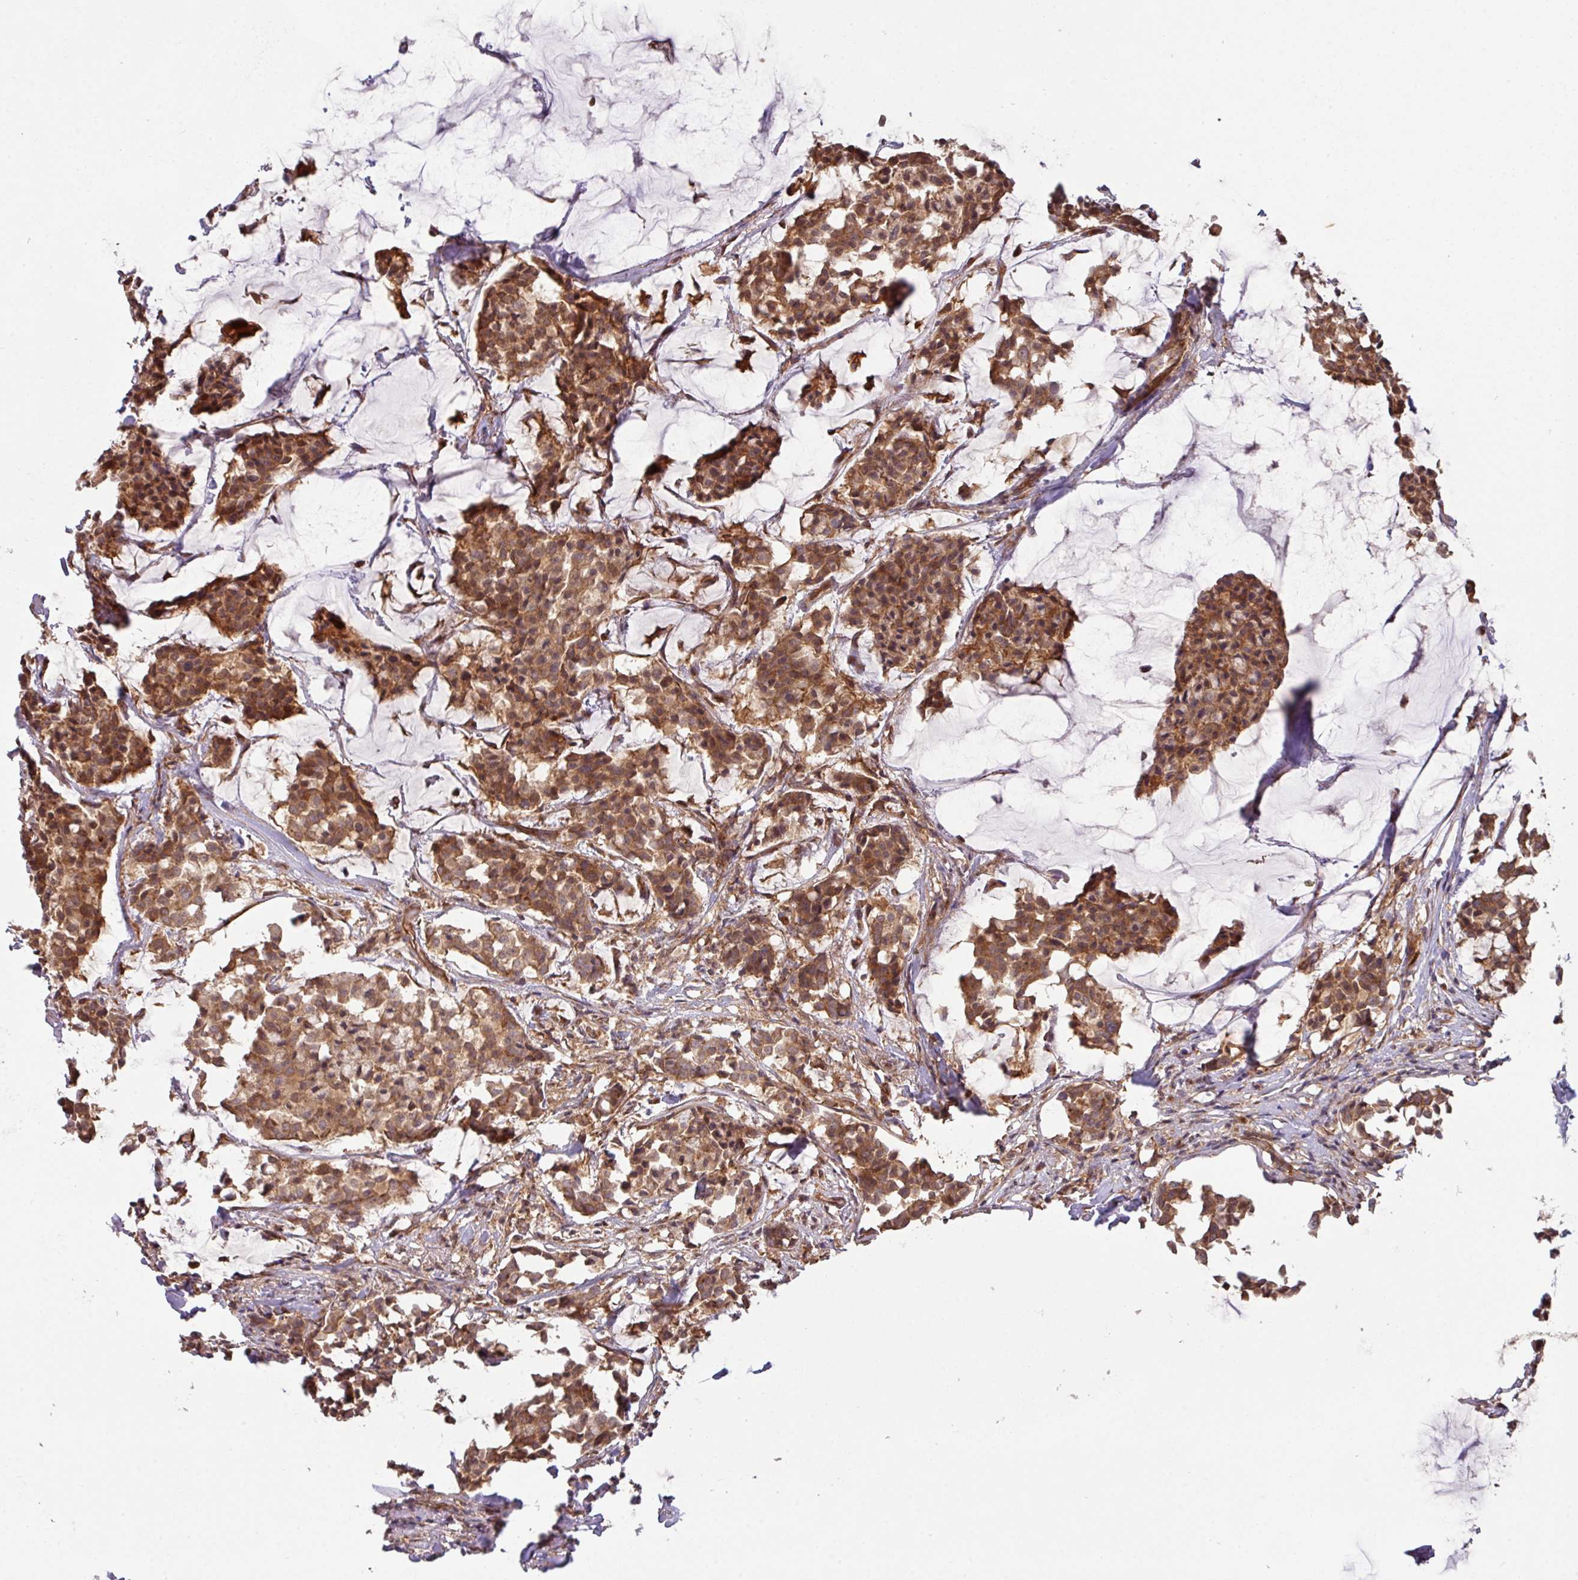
{"staining": {"intensity": "moderate", "quantity": ">75%", "location": "cytoplasmic/membranous"}, "tissue": "breast cancer", "cell_type": "Tumor cells", "image_type": "cancer", "snomed": [{"axis": "morphology", "description": "Duct carcinoma"}, {"axis": "topography", "description": "Breast"}], "caption": "Breast cancer (intraductal carcinoma) stained with a protein marker displays moderate staining in tumor cells.", "gene": "CYFIP2", "patient": {"sex": "female", "age": 93}}